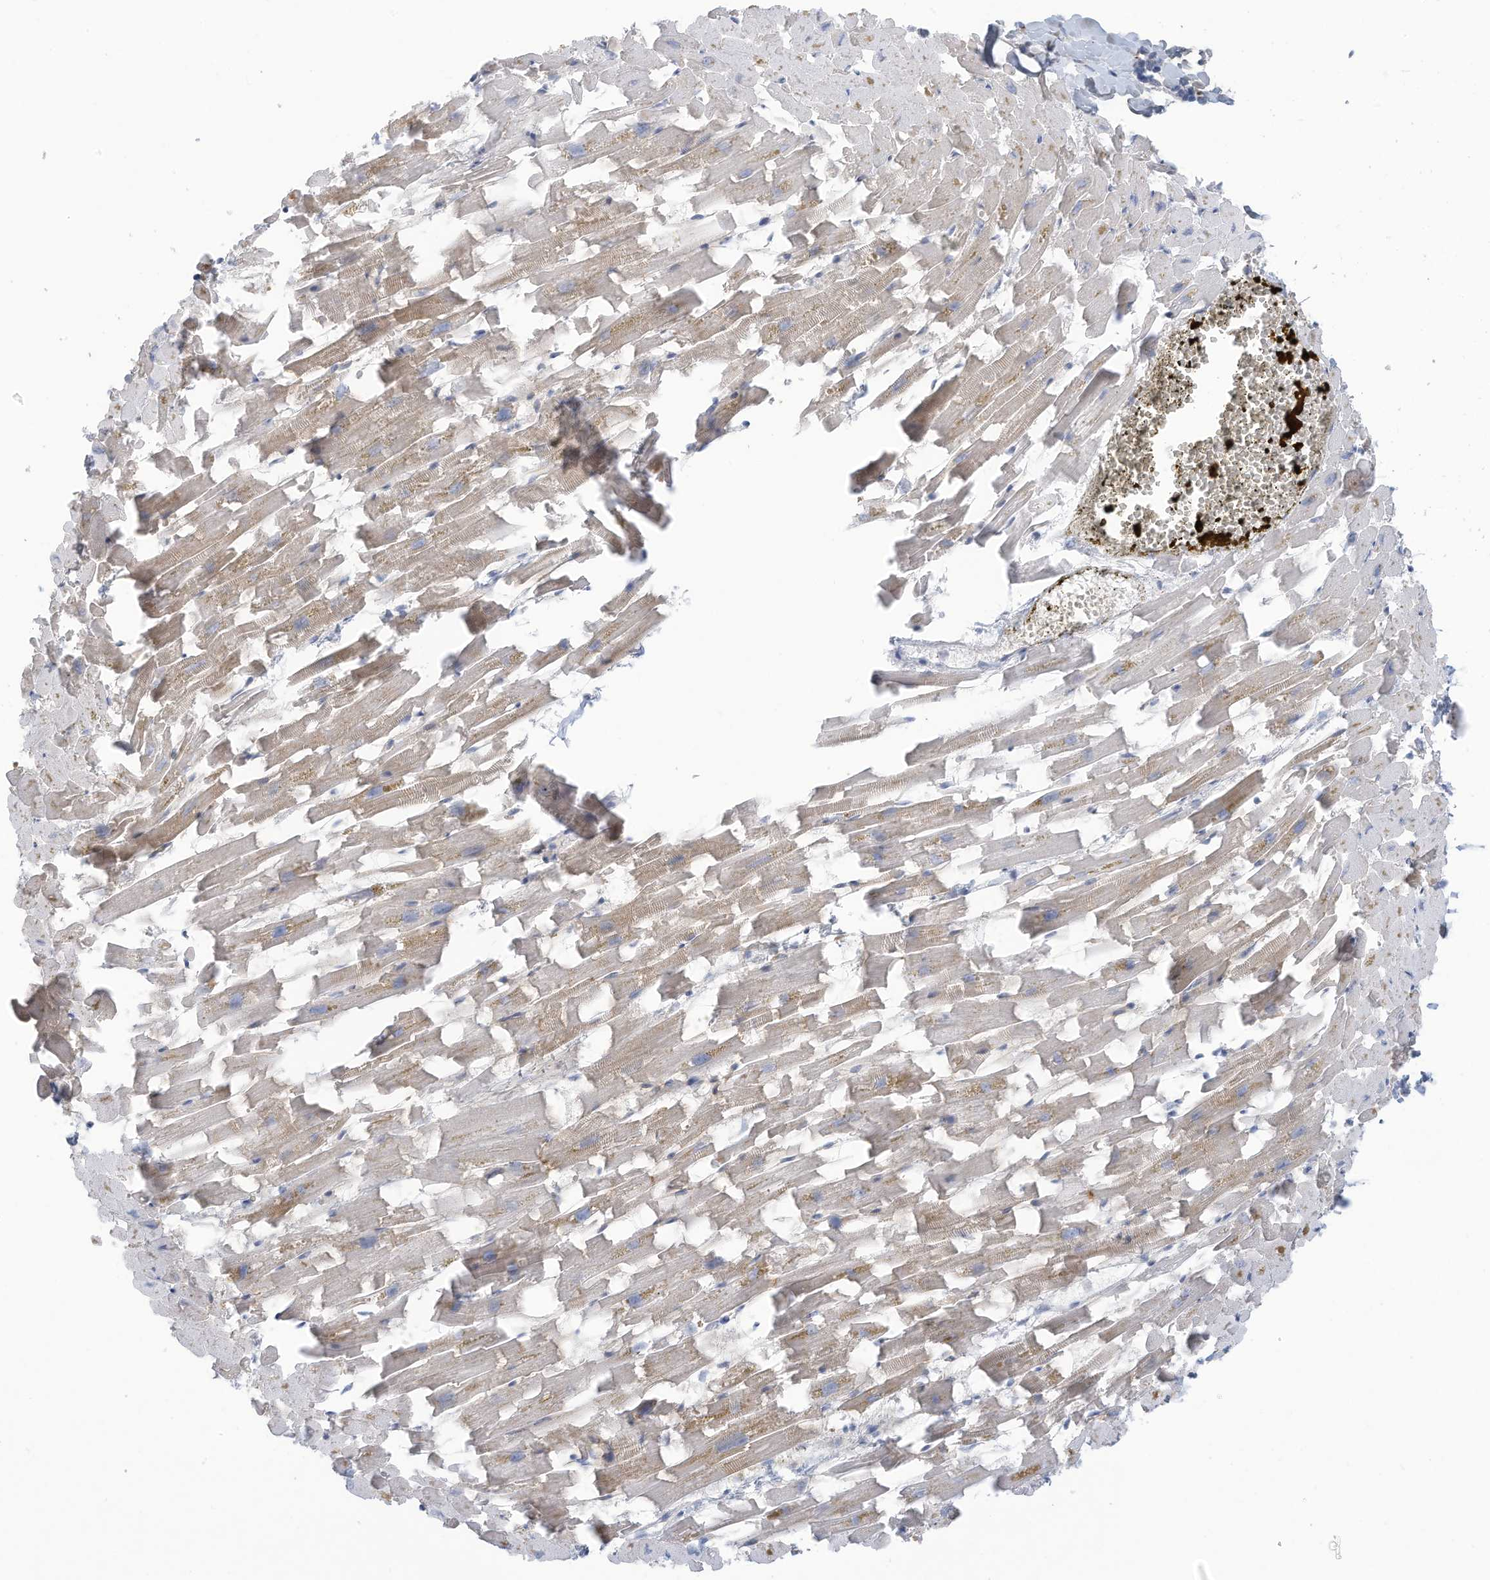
{"staining": {"intensity": "weak", "quantity": ">75%", "location": "cytoplasmic/membranous"}, "tissue": "heart muscle", "cell_type": "Cardiomyocytes", "image_type": "normal", "snomed": [{"axis": "morphology", "description": "Normal tissue, NOS"}, {"axis": "topography", "description": "Heart"}], "caption": "DAB immunohistochemical staining of benign human heart muscle reveals weak cytoplasmic/membranous protein expression in about >75% of cardiomyocytes.", "gene": "TRMT2B", "patient": {"sex": "female", "age": 64}}